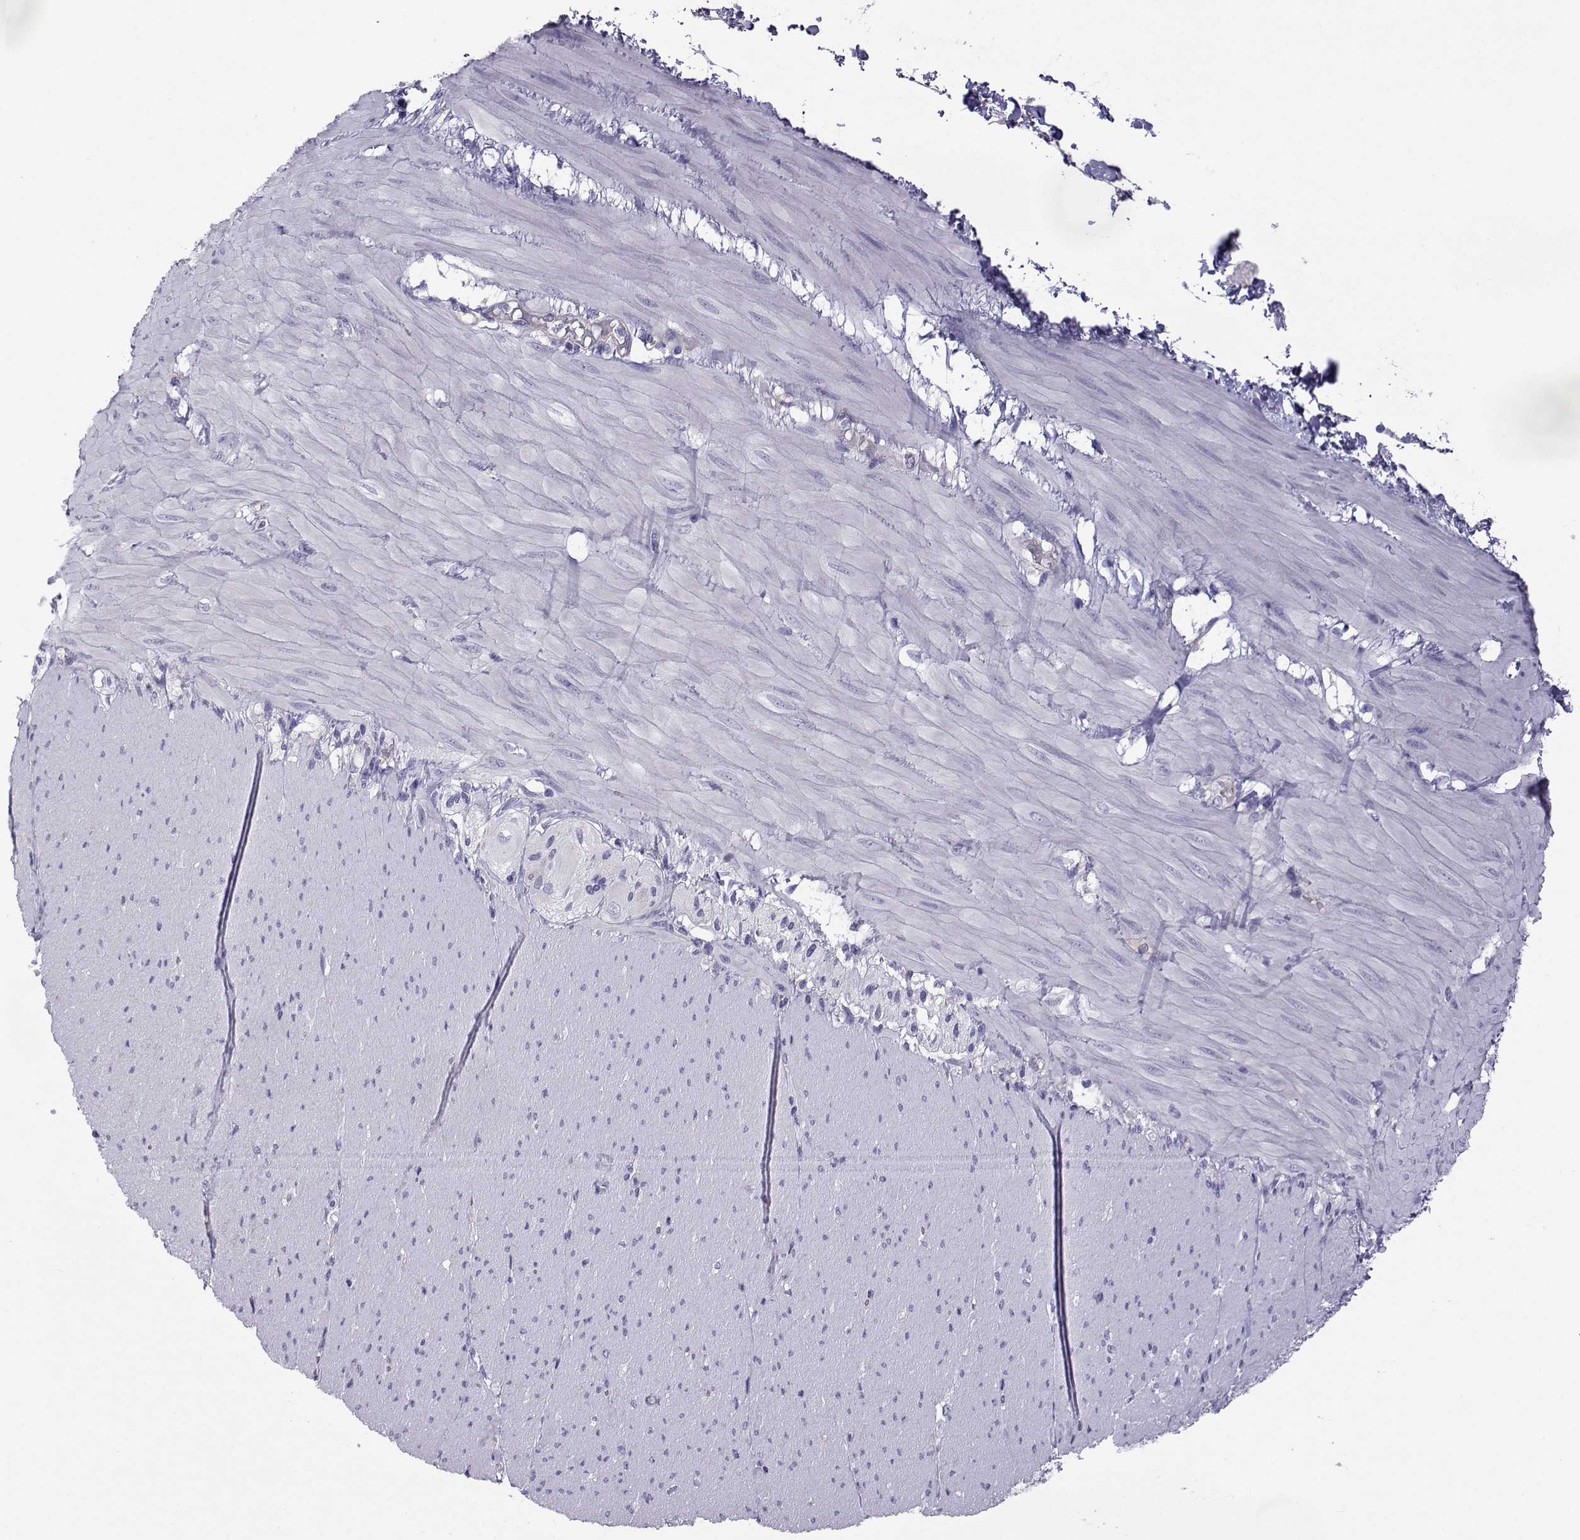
{"staining": {"intensity": "negative", "quantity": "none", "location": "none"}, "tissue": "adipose tissue", "cell_type": "Adipocytes", "image_type": "normal", "snomed": [{"axis": "morphology", "description": "Normal tissue, NOS"}, {"axis": "topography", "description": "Smooth muscle"}, {"axis": "topography", "description": "Duodenum"}, {"axis": "topography", "description": "Peripheral nerve tissue"}], "caption": "This image is of unremarkable adipose tissue stained with immunohistochemistry (IHC) to label a protein in brown with the nuclei are counter-stained blue. There is no positivity in adipocytes. (Brightfield microscopy of DAB immunohistochemistry (IHC) at high magnification).", "gene": "COL22A1", "patient": {"sex": "female", "age": 61}}